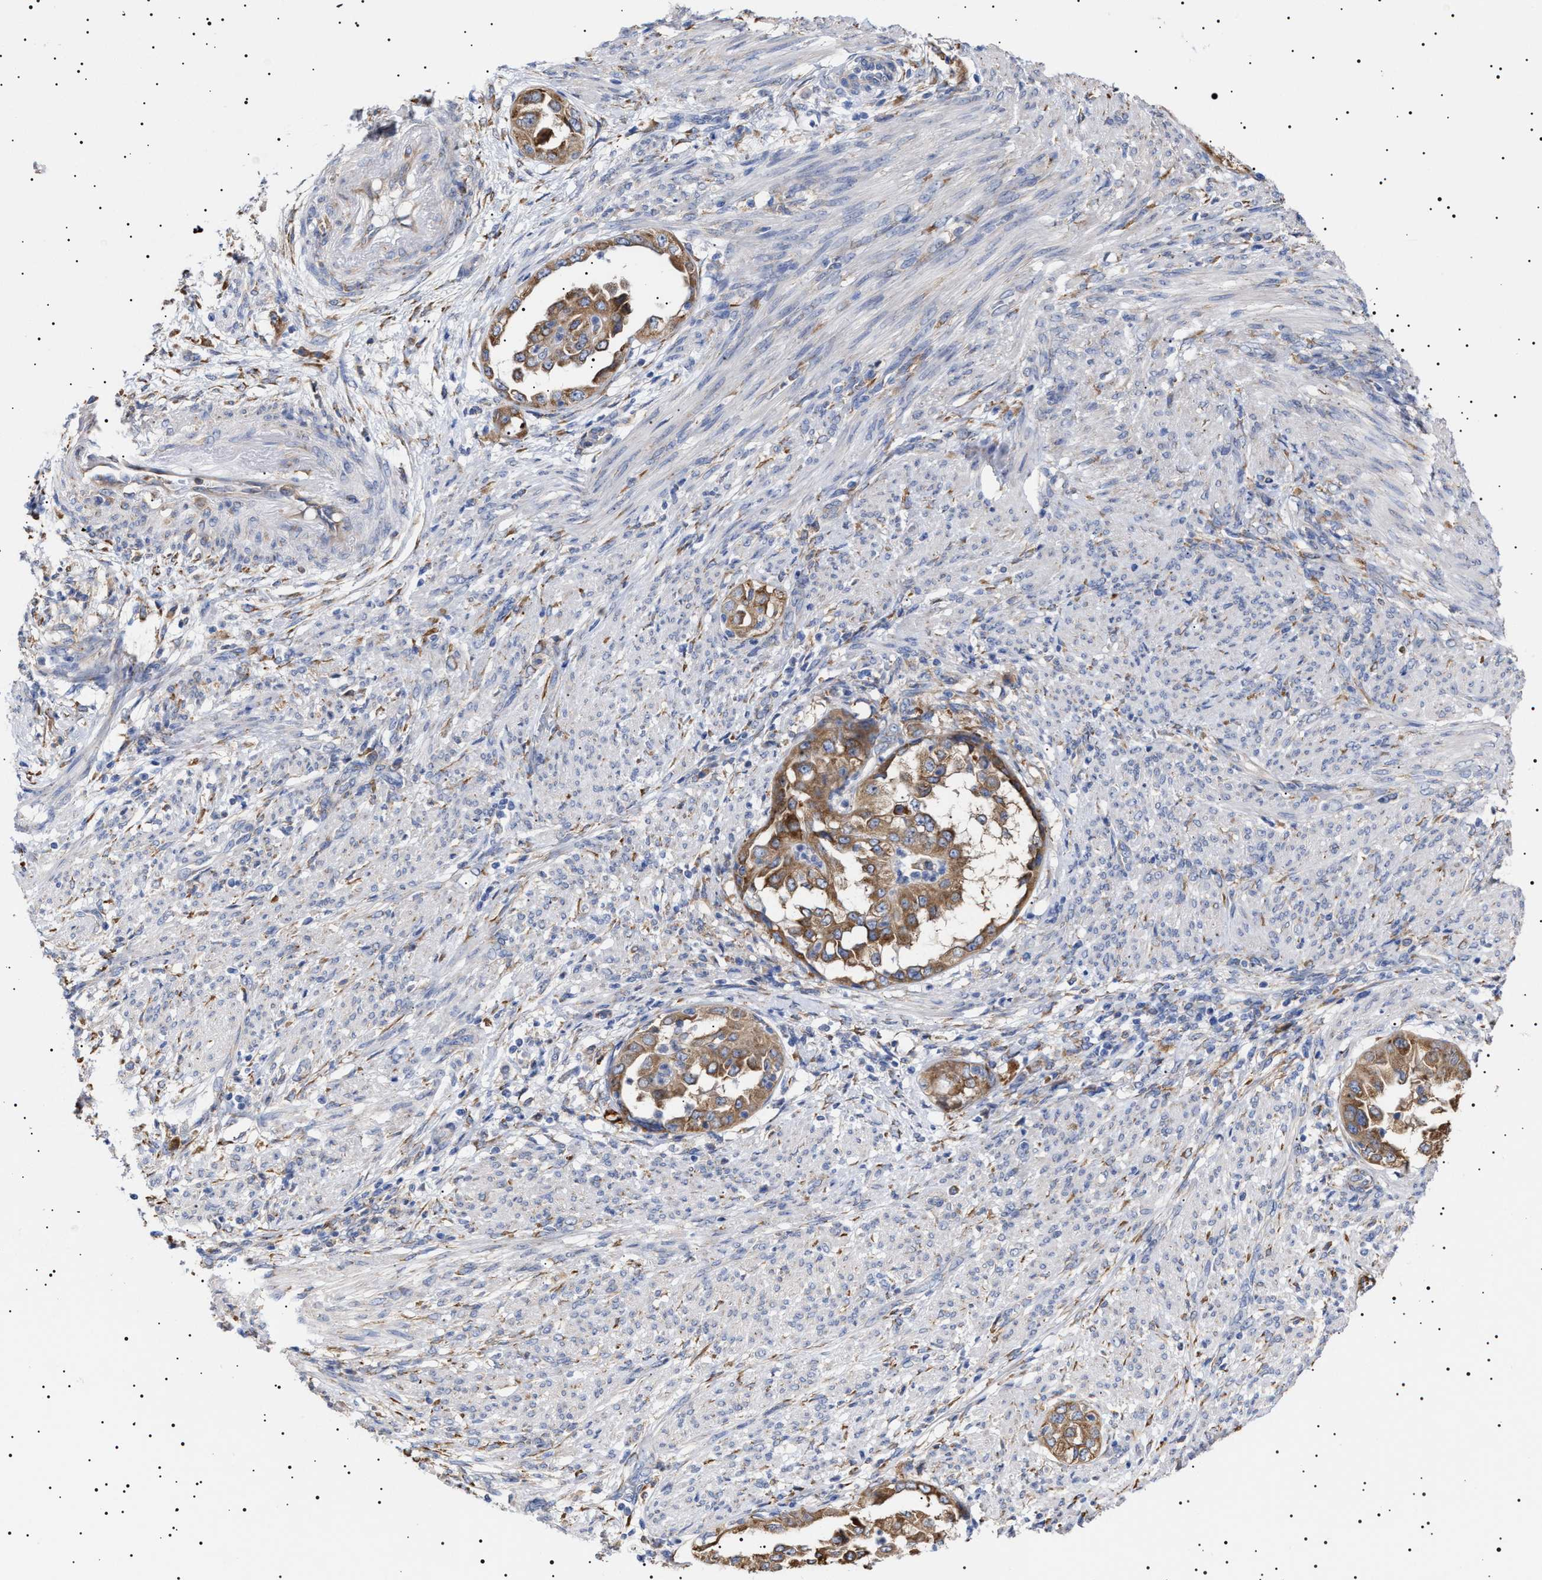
{"staining": {"intensity": "moderate", "quantity": ">75%", "location": "cytoplasmic/membranous"}, "tissue": "endometrial cancer", "cell_type": "Tumor cells", "image_type": "cancer", "snomed": [{"axis": "morphology", "description": "Adenocarcinoma, NOS"}, {"axis": "topography", "description": "Endometrium"}], "caption": "Immunohistochemical staining of human adenocarcinoma (endometrial) displays medium levels of moderate cytoplasmic/membranous staining in about >75% of tumor cells.", "gene": "ERCC6L2", "patient": {"sex": "female", "age": 85}}